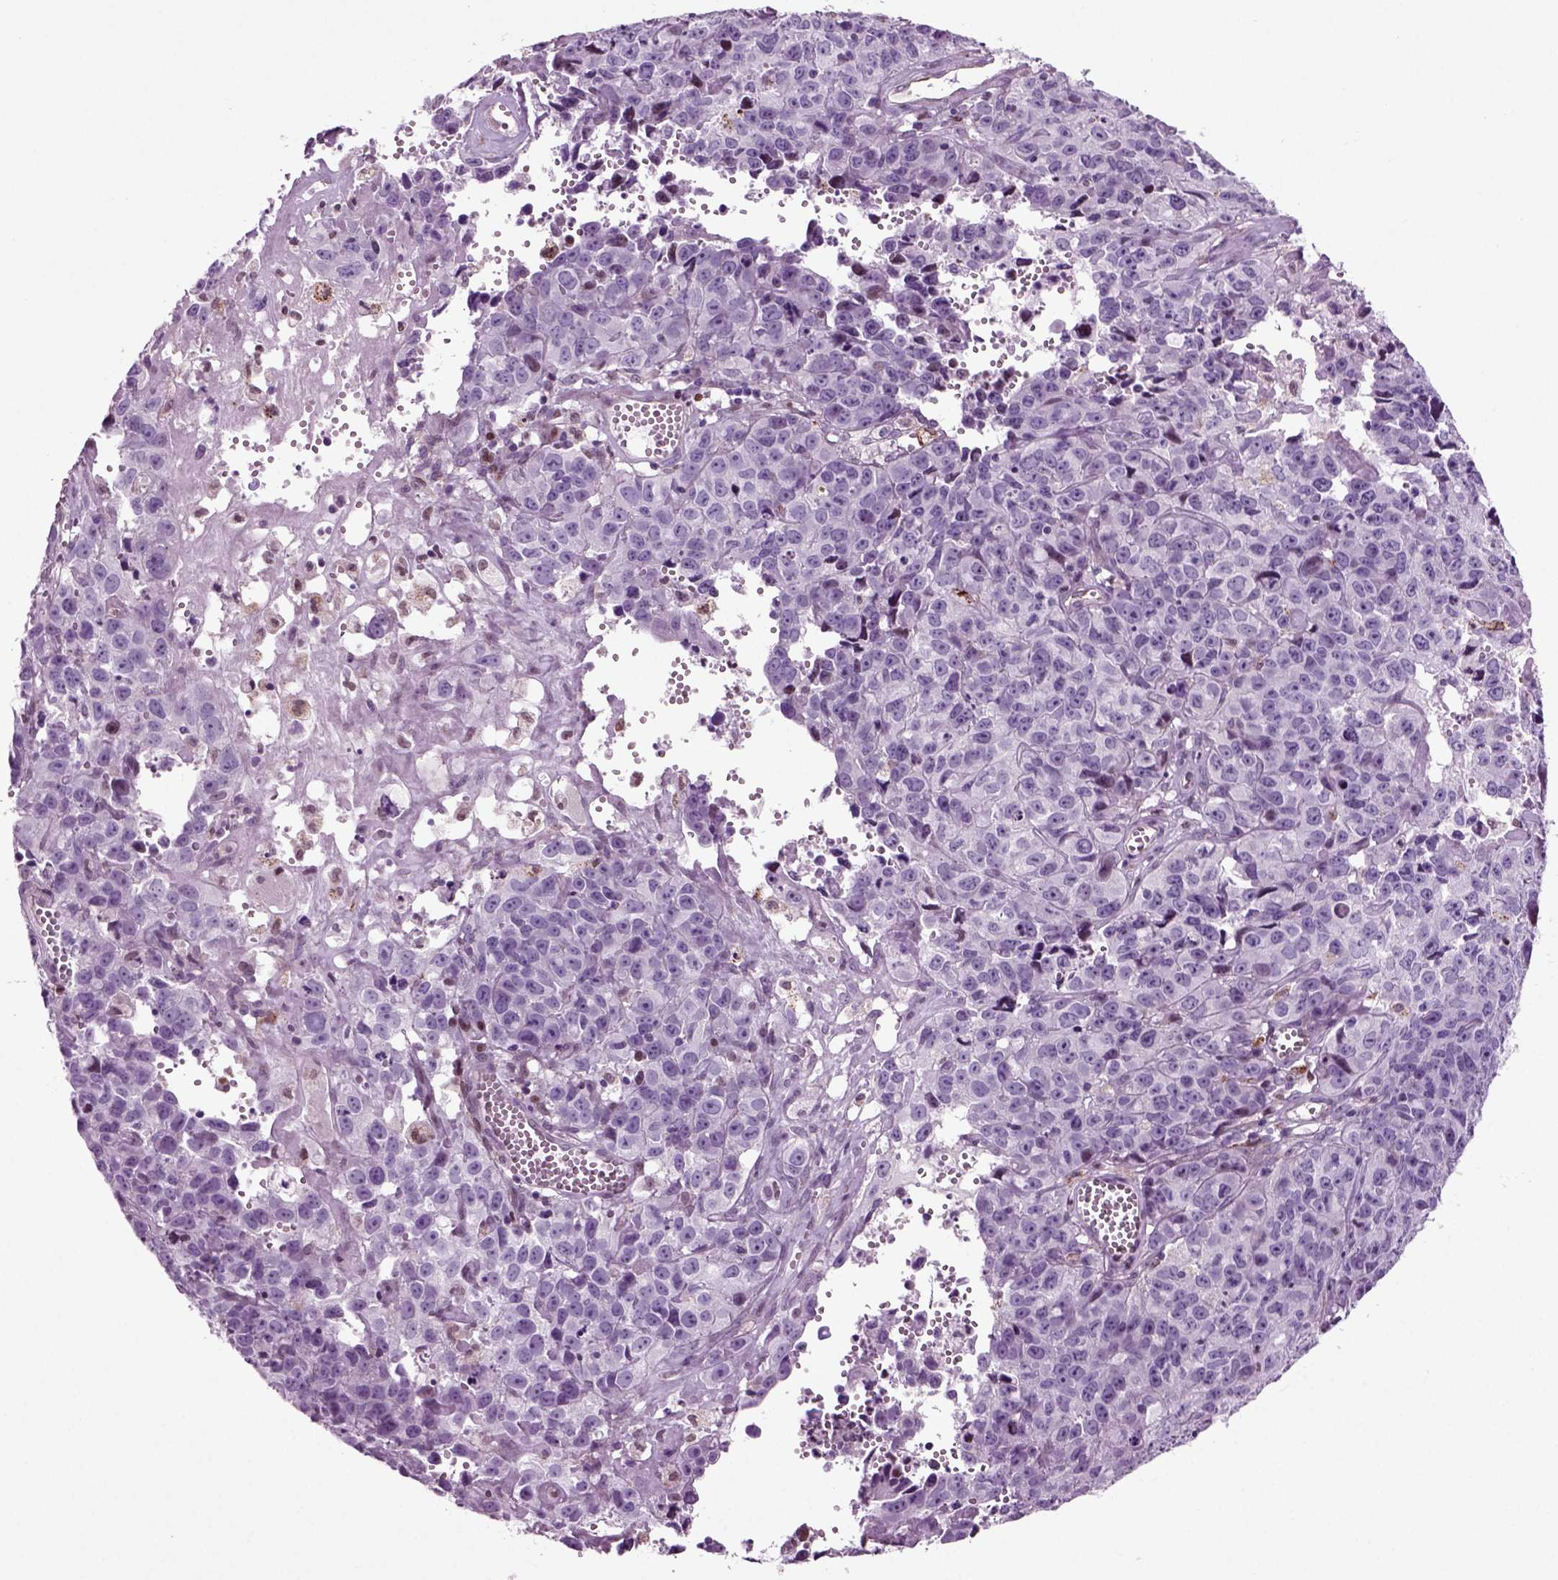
{"staining": {"intensity": "negative", "quantity": "none", "location": "none"}, "tissue": "cervical cancer", "cell_type": "Tumor cells", "image_type": "cancer", "snomed": [{"axis": "morphology", "description": "Squamous cell carcinoma, NOS"}, {"axis": "topography", "description": "Cervix"}], "caption": "Histopathology image shows no significant protein expression in tumor cells of cervical cancer.", "gene": "ARID3A", "patient": {"sex": "female", "age": 28}}